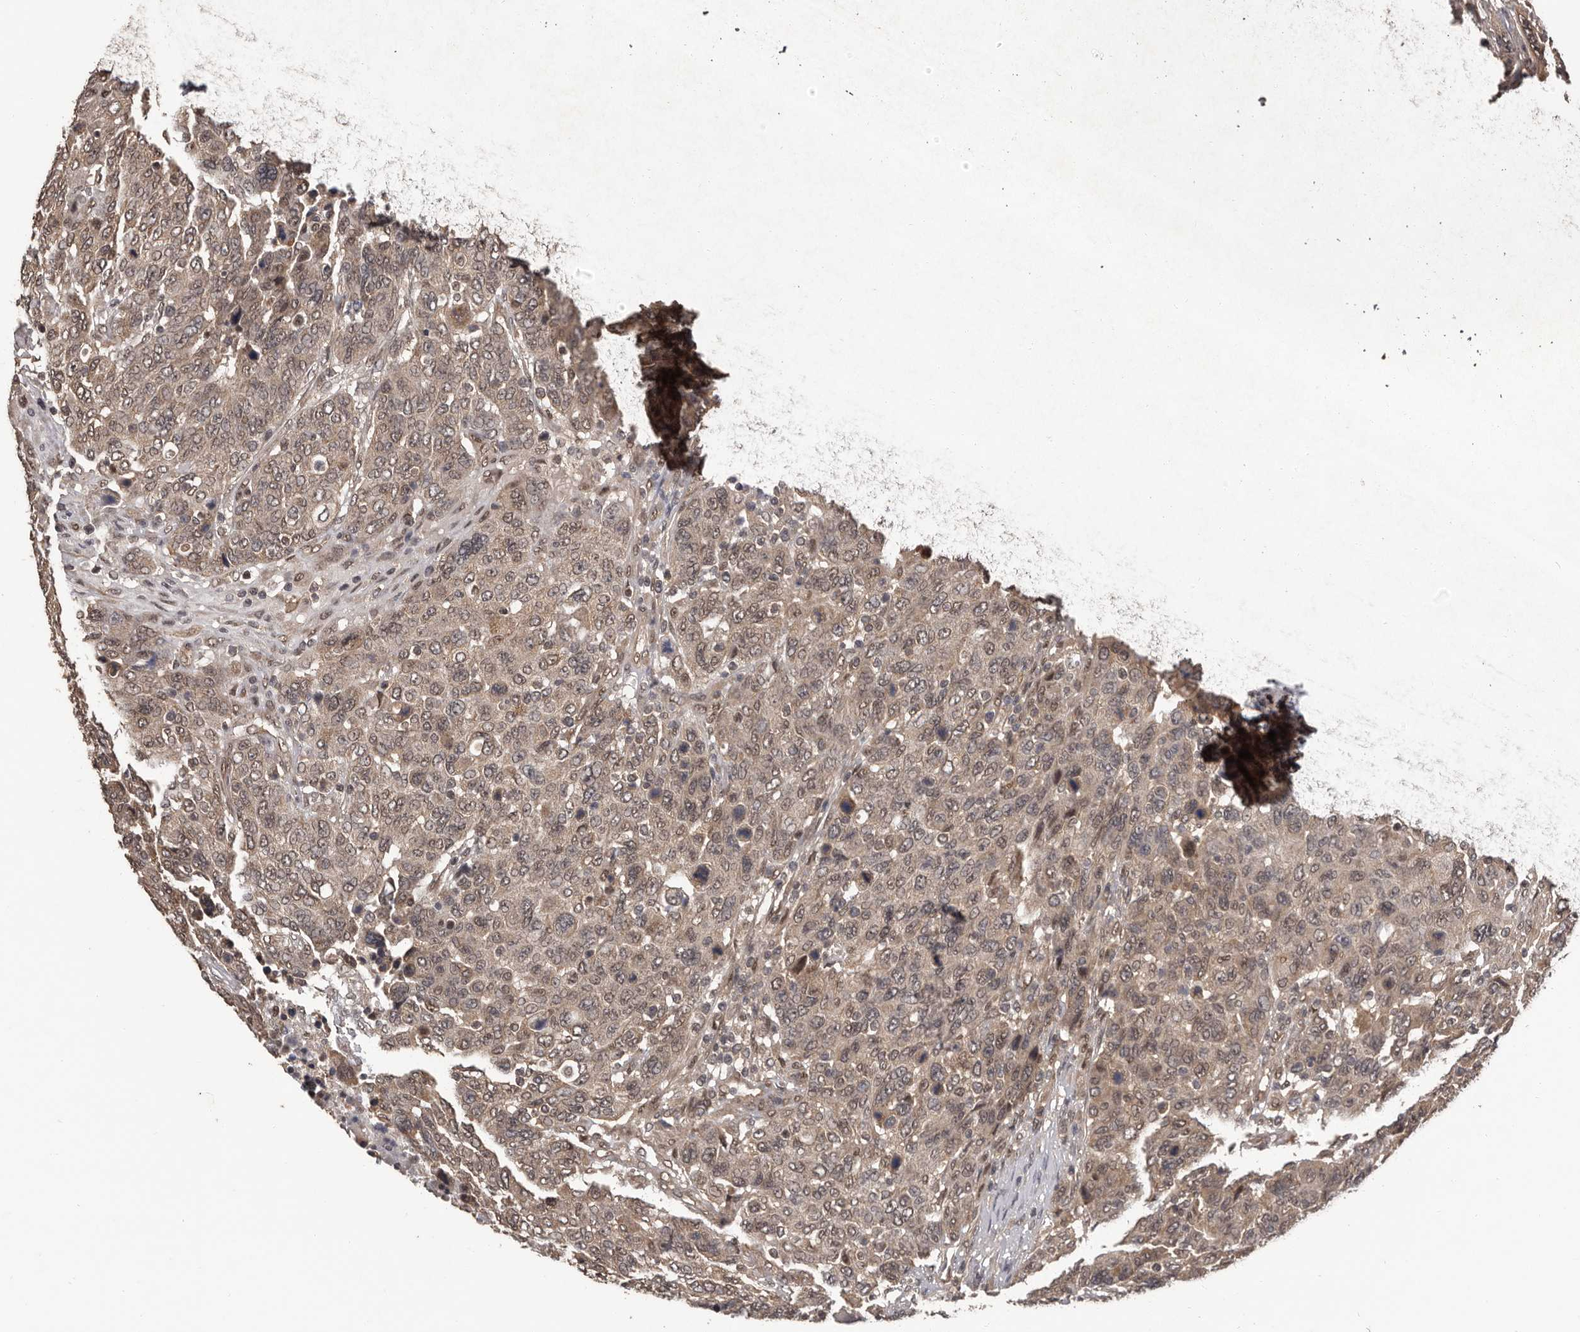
{"staining": {"intensity": "weak", "quantity": ">75%", "location": "cytoplasmic/membranous,nuclear"}, "tissue": "breast cancer", "cell_type": "Tumor cells", "image_type": "cancer", "snomed": [{"axis": "morphology", "description": "Duct carcinoma"}, {"axis": "topography", "description": "Breast"}], "caption": "Immunohistochemical staining of human breast cancer displays low levels of weak cytoplasmic/membranous and nuclear positivity in approximately >75% of tumor cells.", "gene": "VPS37A", "patient": {"sex": "female", "age": 37}}